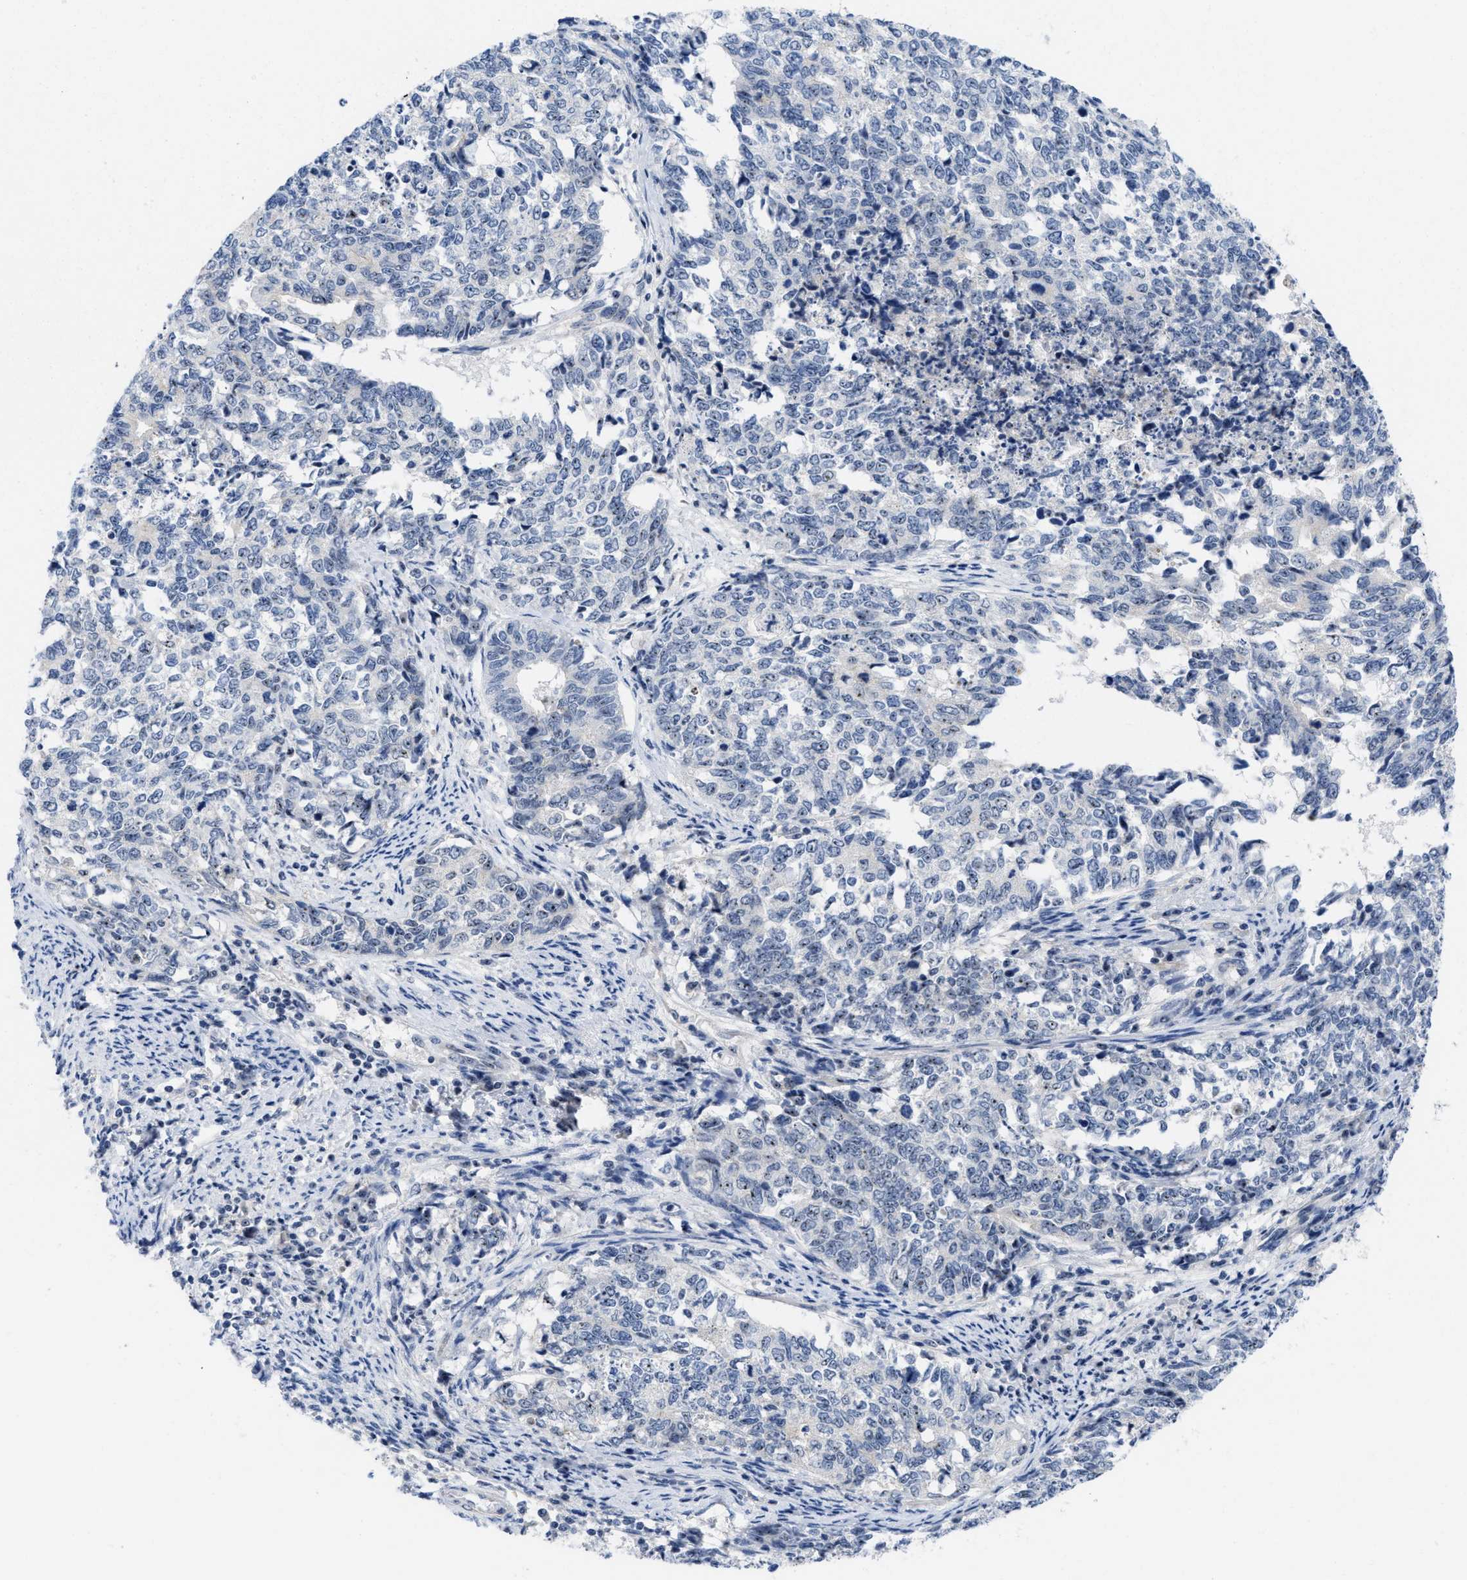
{"staining": {"intensity": "weak", "quantity": "25%-75%", "location": "nuclear"}, "tissue": "cervical cancer", "cell_type": "Tumor cells", "image_type": "cancer", "snomed": [{"axis": "morphology", "description": "Squamous cell carcinoma, NOS"}, {"axis": "topography", "description": "Cervix"}], "caption": "This is an image of IHC staining of squamous cell carcinoma (cervical), which shows weak positivity in the nuclear of tumor cells.", "gene": "NOP58", "patient": {"sex": "female", "age": 63}}